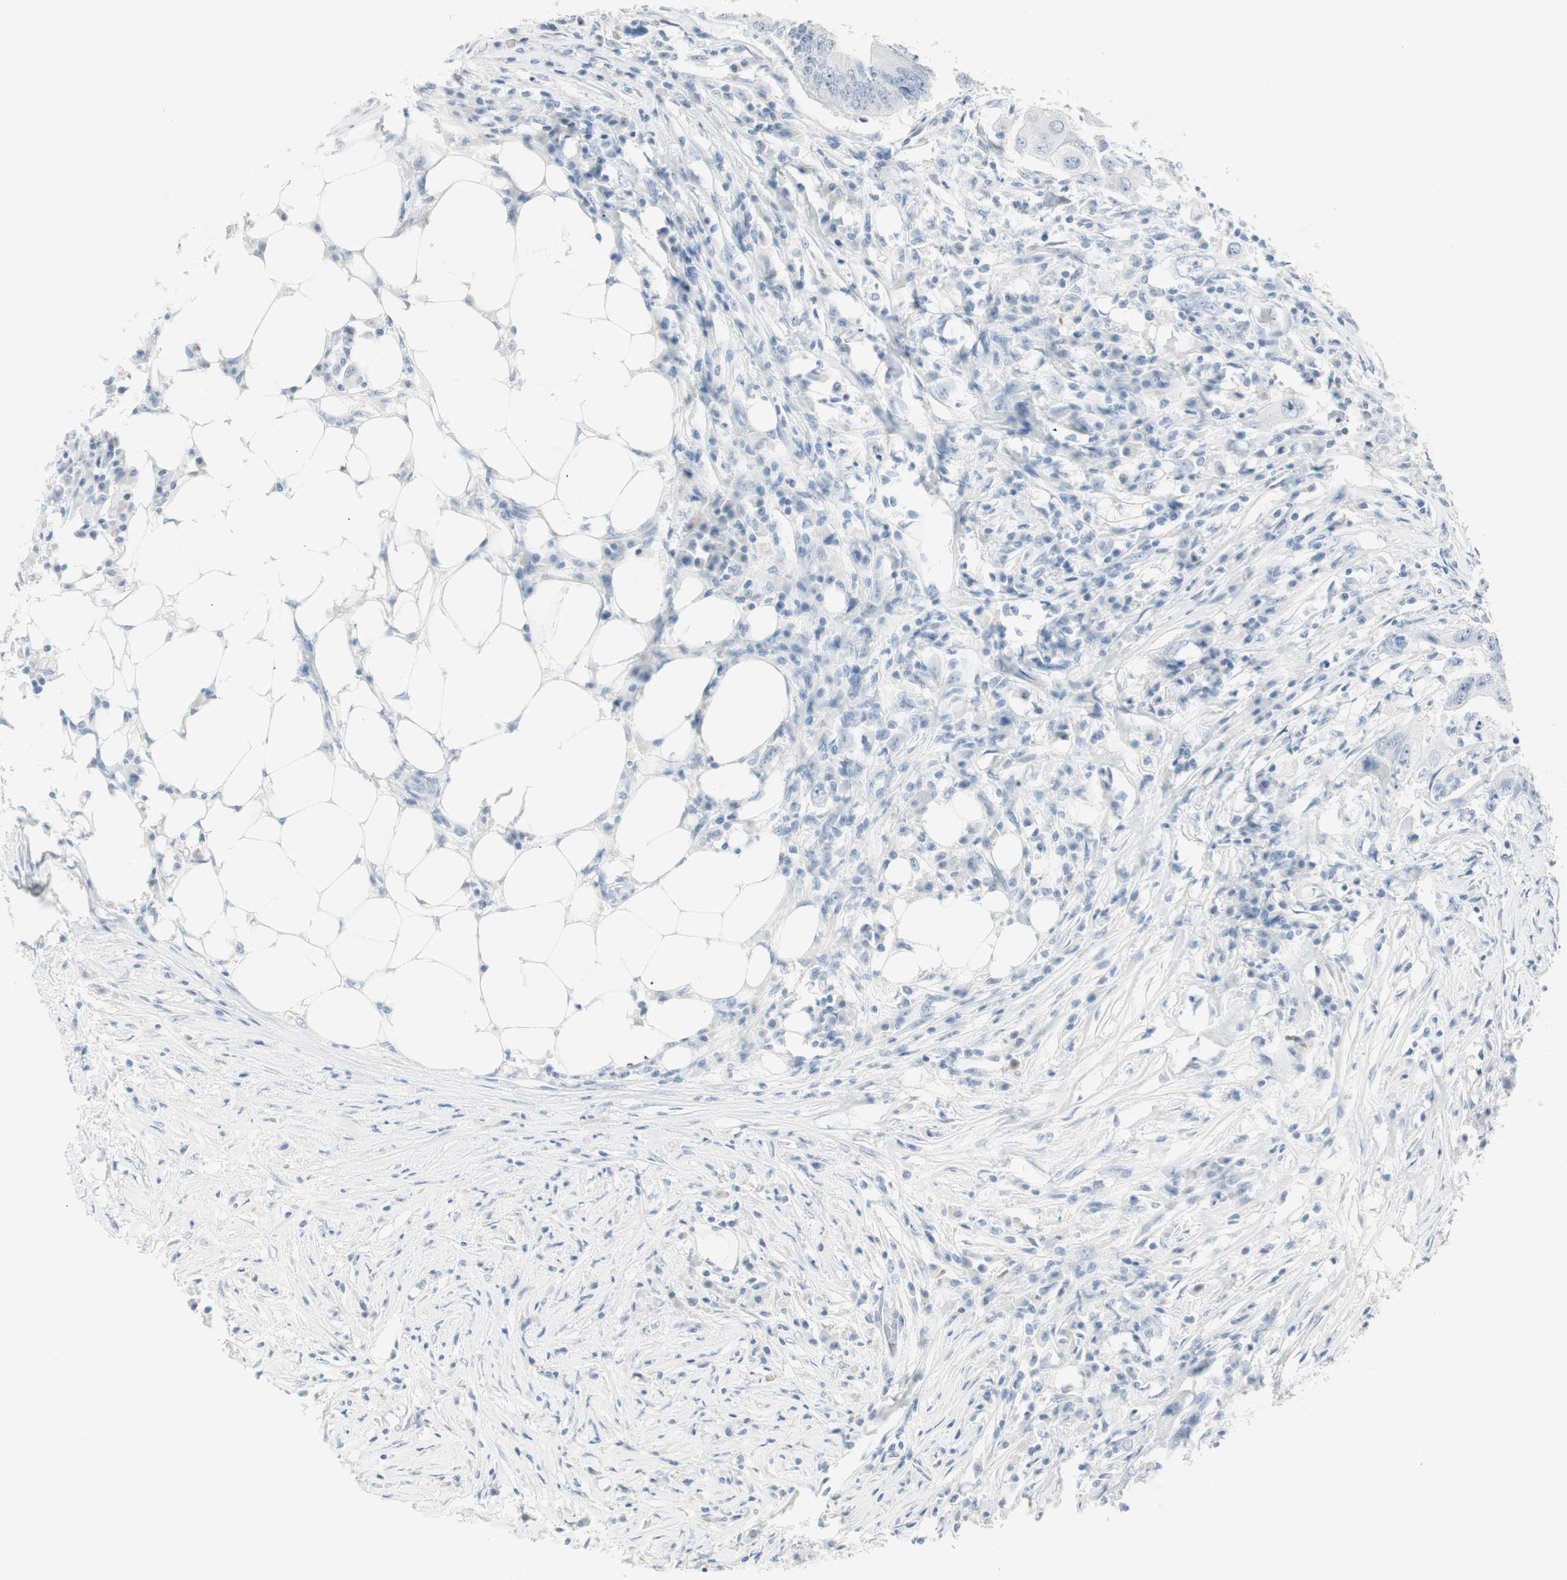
{"staining": {"intensity": "negative", "quantity": "none", "location": "none"}, "tissue": "colorectal cancer", "cell_type": "Tumor cells", "image_type": "cancer", "snomed": [{"axis": "morphology", "description": "Adenocarcinoma, NOS"}, {"axis": "topography", "description": "Colon"}], "caption": "Adenocarcinoma (colorectal) was stained to show a protein in brown. There is no significant staining in tumor cells.", "gene": "MLLT10", "patient": {"sex": "male", "age": 71}}